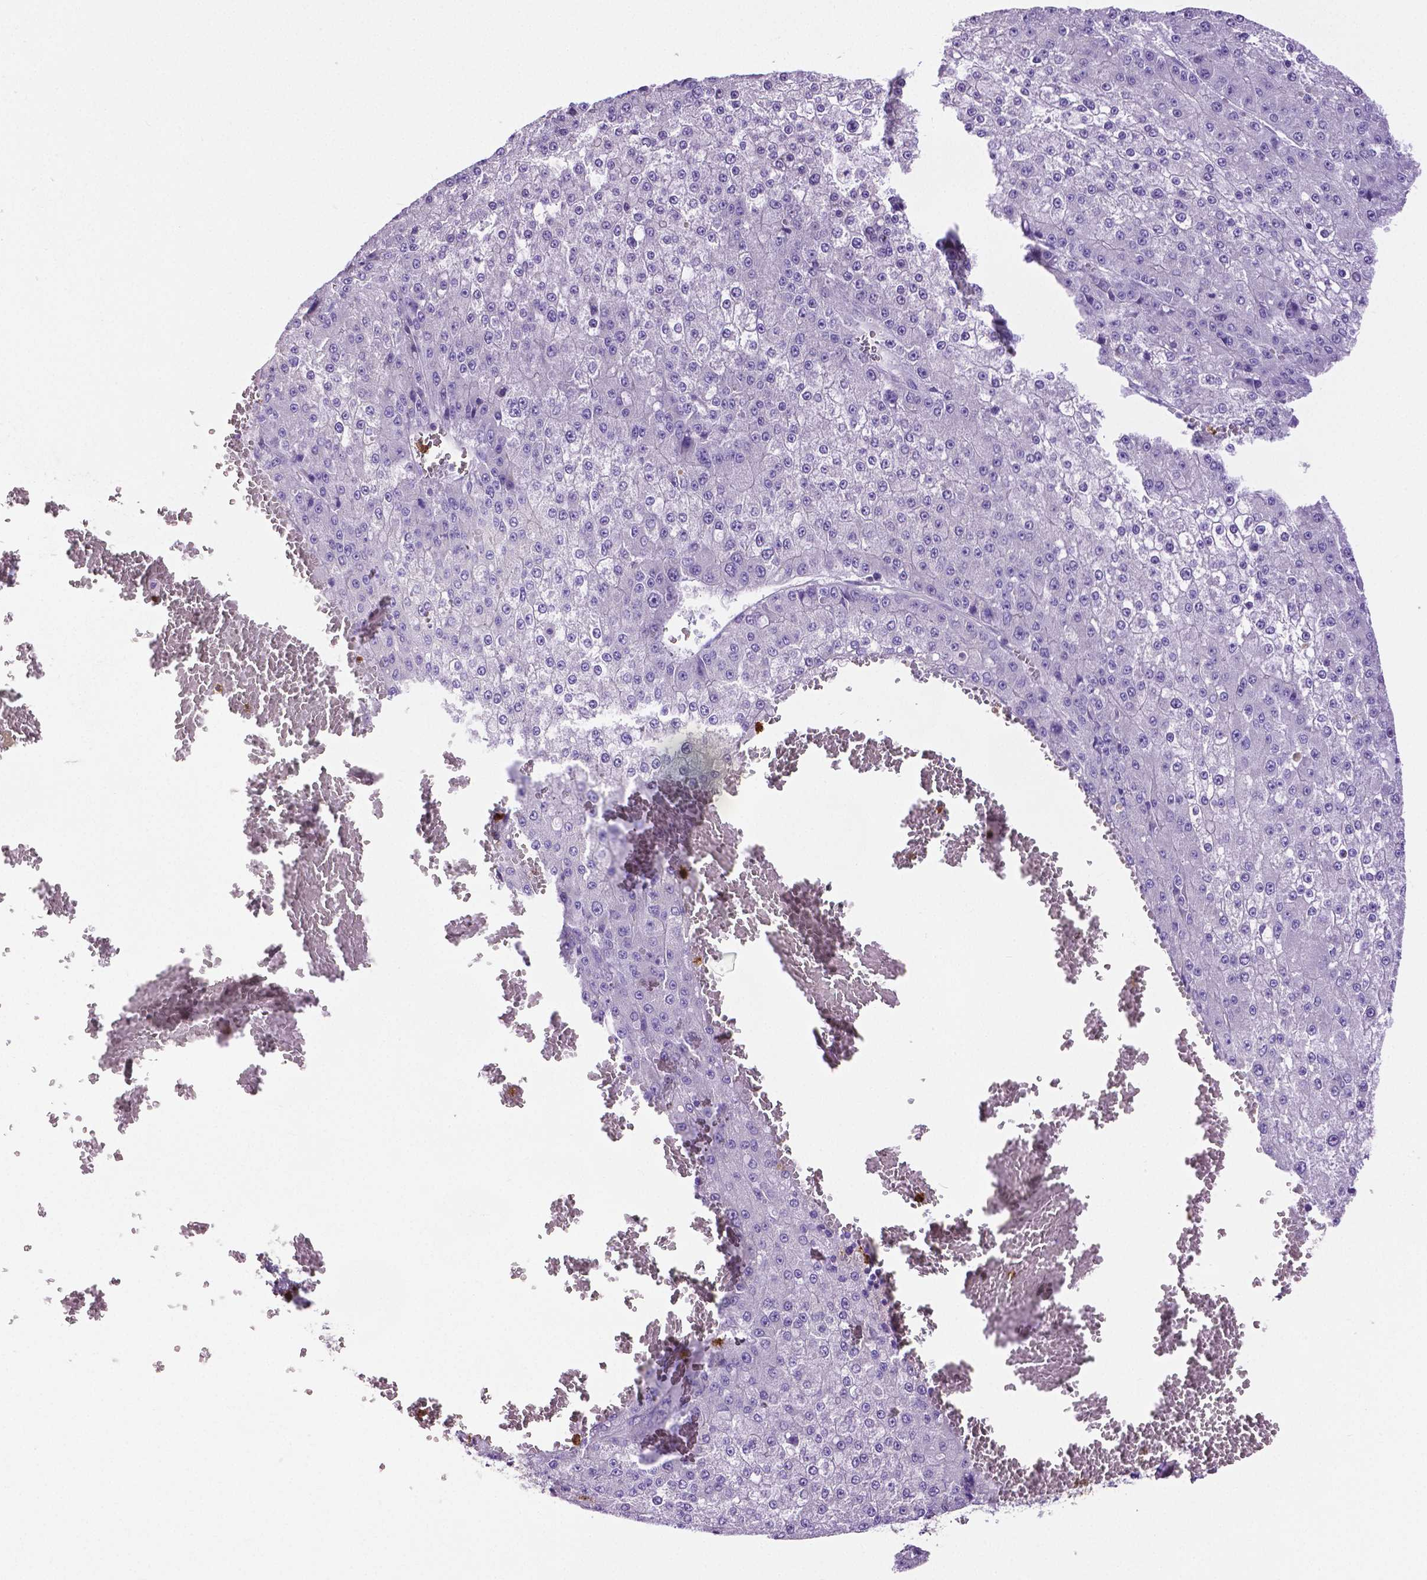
{"staining": {"intensity": "negative", "quantity": "none", "location": "none"}, "tissue": "liver cancer", "cell_type": "Tumor cells", "image_type": "cancer", "snomed": [{"axis": "morphology", "description": "Carcinoma, Hepatocellular, NOS"}, {"axis": "topography", "description": "Liver"}], "caption": "Micrograph shows no significant protein staining in tumor cells of liver cancer.", "gene": "MMP9", "patient": {"sex": "female", "age": 73}}